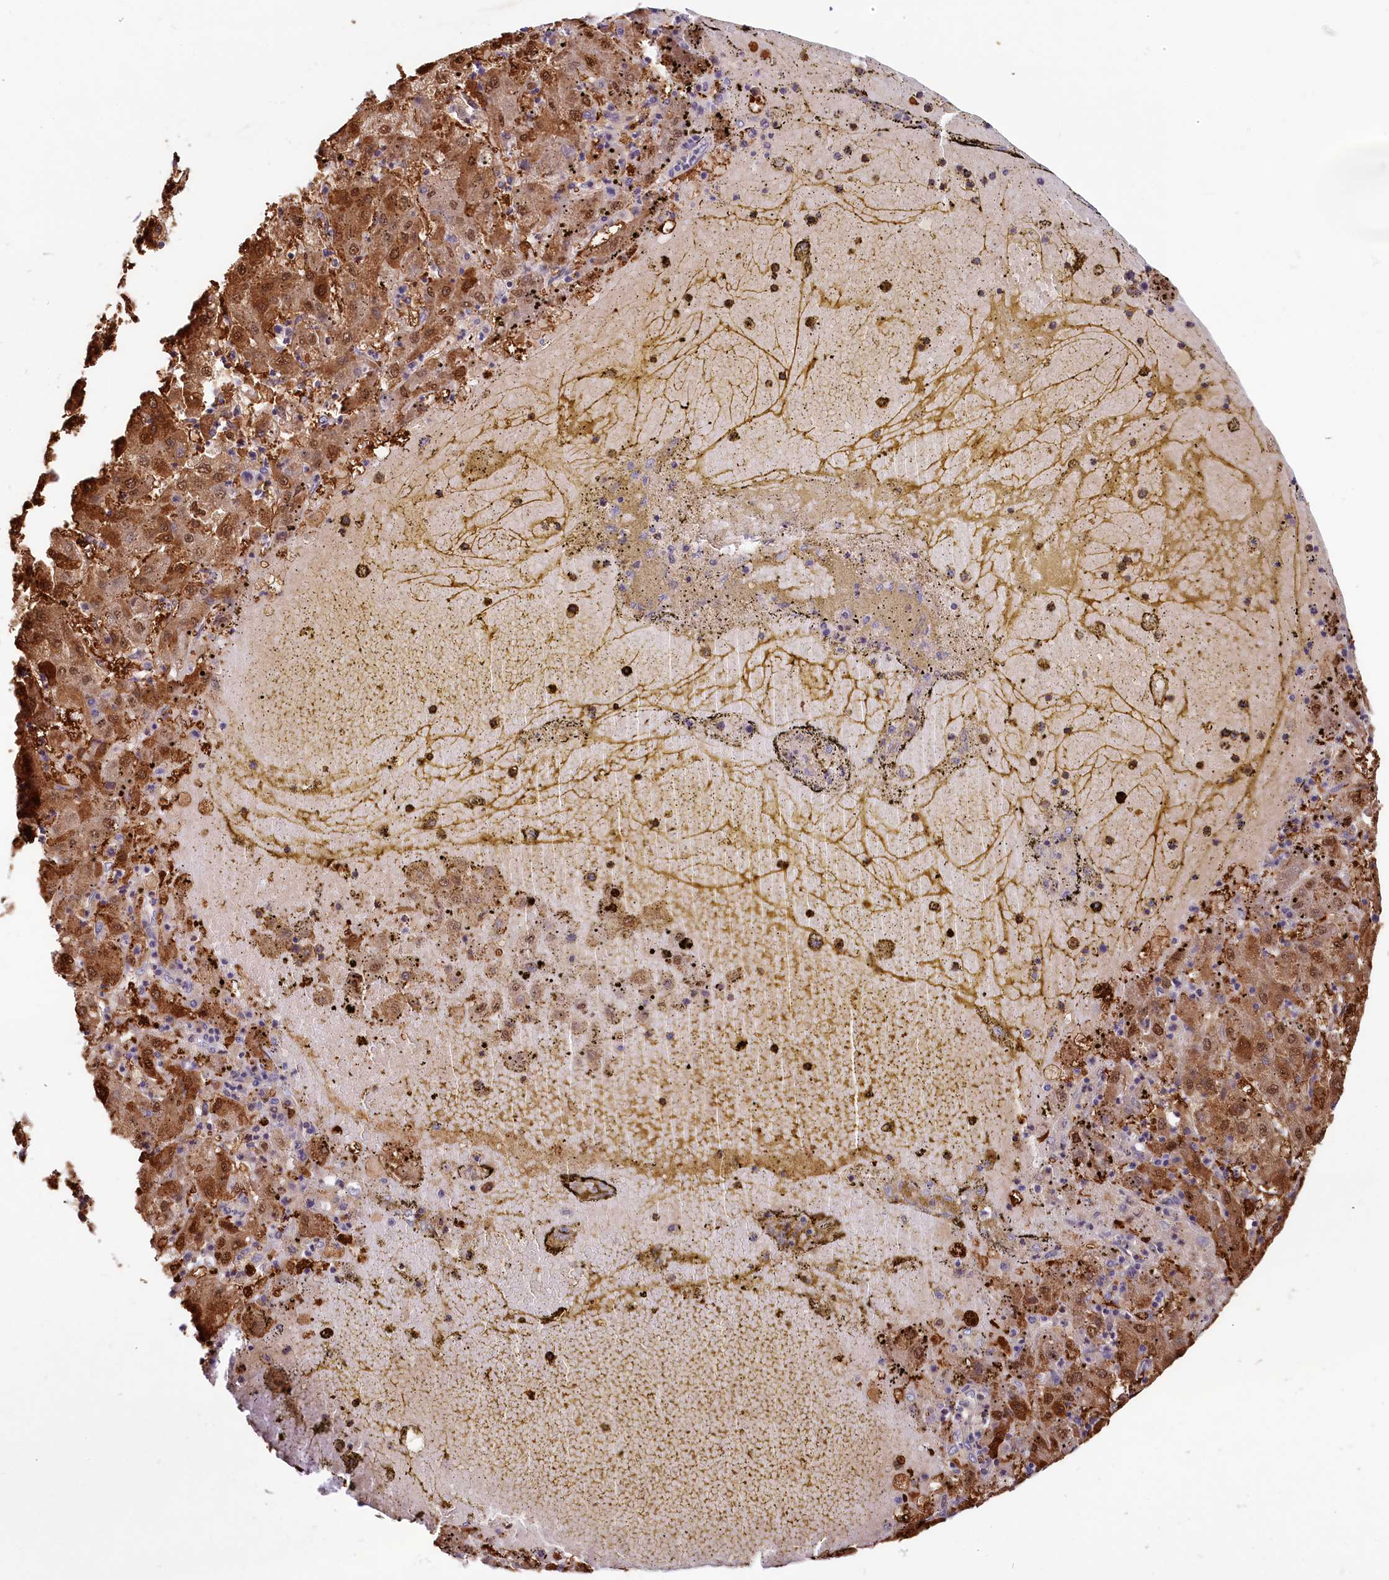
{"staining": {"intensity": "moderate", "quantity": ">75%", "location": "cytoplasmic/membranous"}, "tissue": "liver cancer", "cell_type": "Tumor cells", "image_type": "cancer", "snomed": [{"axis": "morphology", "description": "Carcinoma, Hepatocellular, NOS"}, {"axis": "topography", "description": "Liver"}], "caption": "The micrograph demonstrates a brown stain indicating the presence of a protein in the cytoplasmic/membranous of tumor cells in liver hepatocellular carcinoma.", "gene": "LMOD3", "patient": {"sex": "male", "age": 72}}